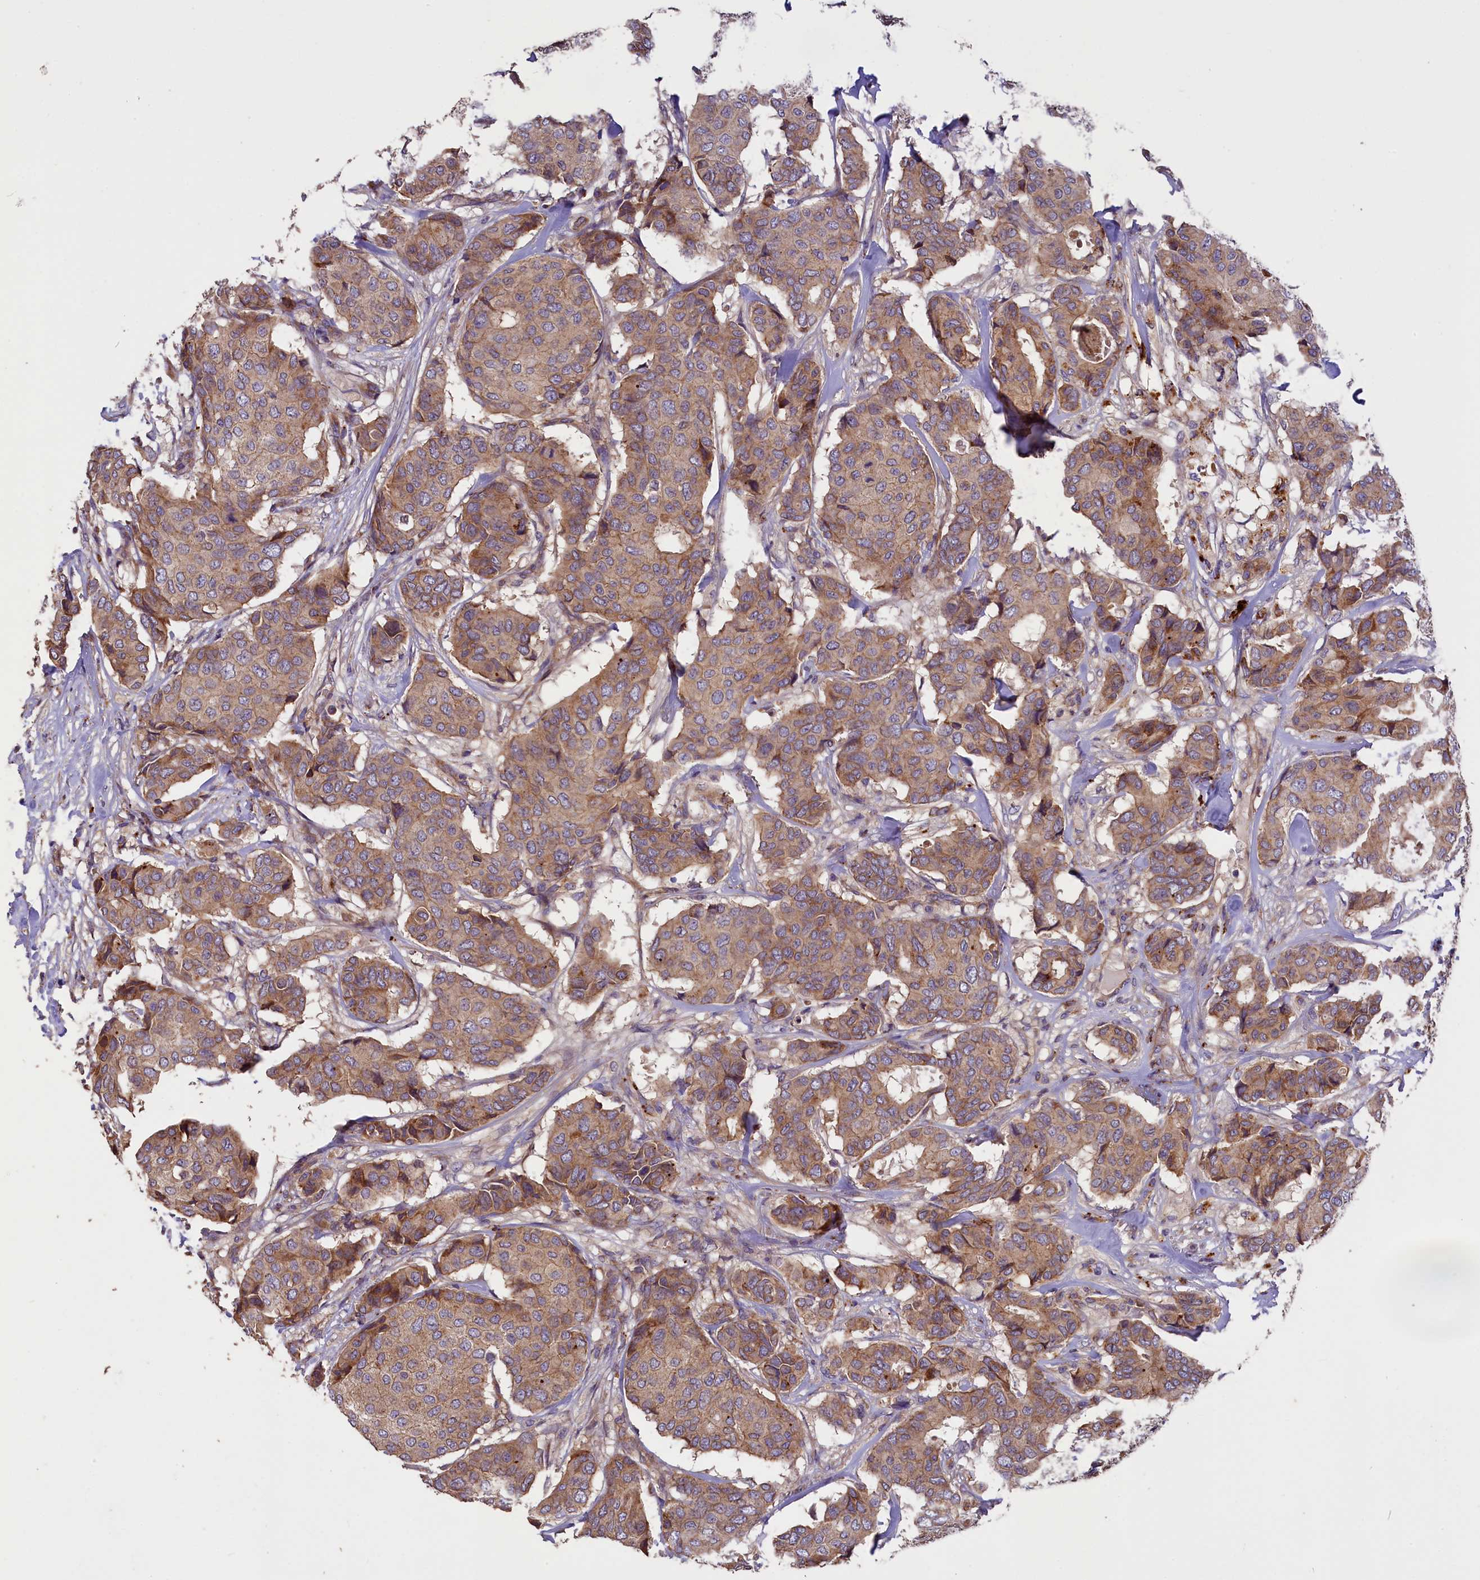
{"staining": {"intensity": "moderate", "quantity": "25%-75%", "location": "cytoplasmic/membranous"}, "tissue": "breast cancer", "cell_type": "Tumor cells", "image_type": "cancer", "snomed": [{"axis": "morphology", "description": "Duct carcinoma"}, {"axis": "topography", "description": "Breast"}], "caption": "Immunohistochemistry (IHC) histopathology image of breast cancer (infiltrating ductal carcinoma) stained for a protein (brown), which displays medium levels of moderate cytoplasmic/membranous staining in about 25%-75% of tumor cells.", "gene": "ERMARD", "patient": {"sex": "female", "age": 75}}